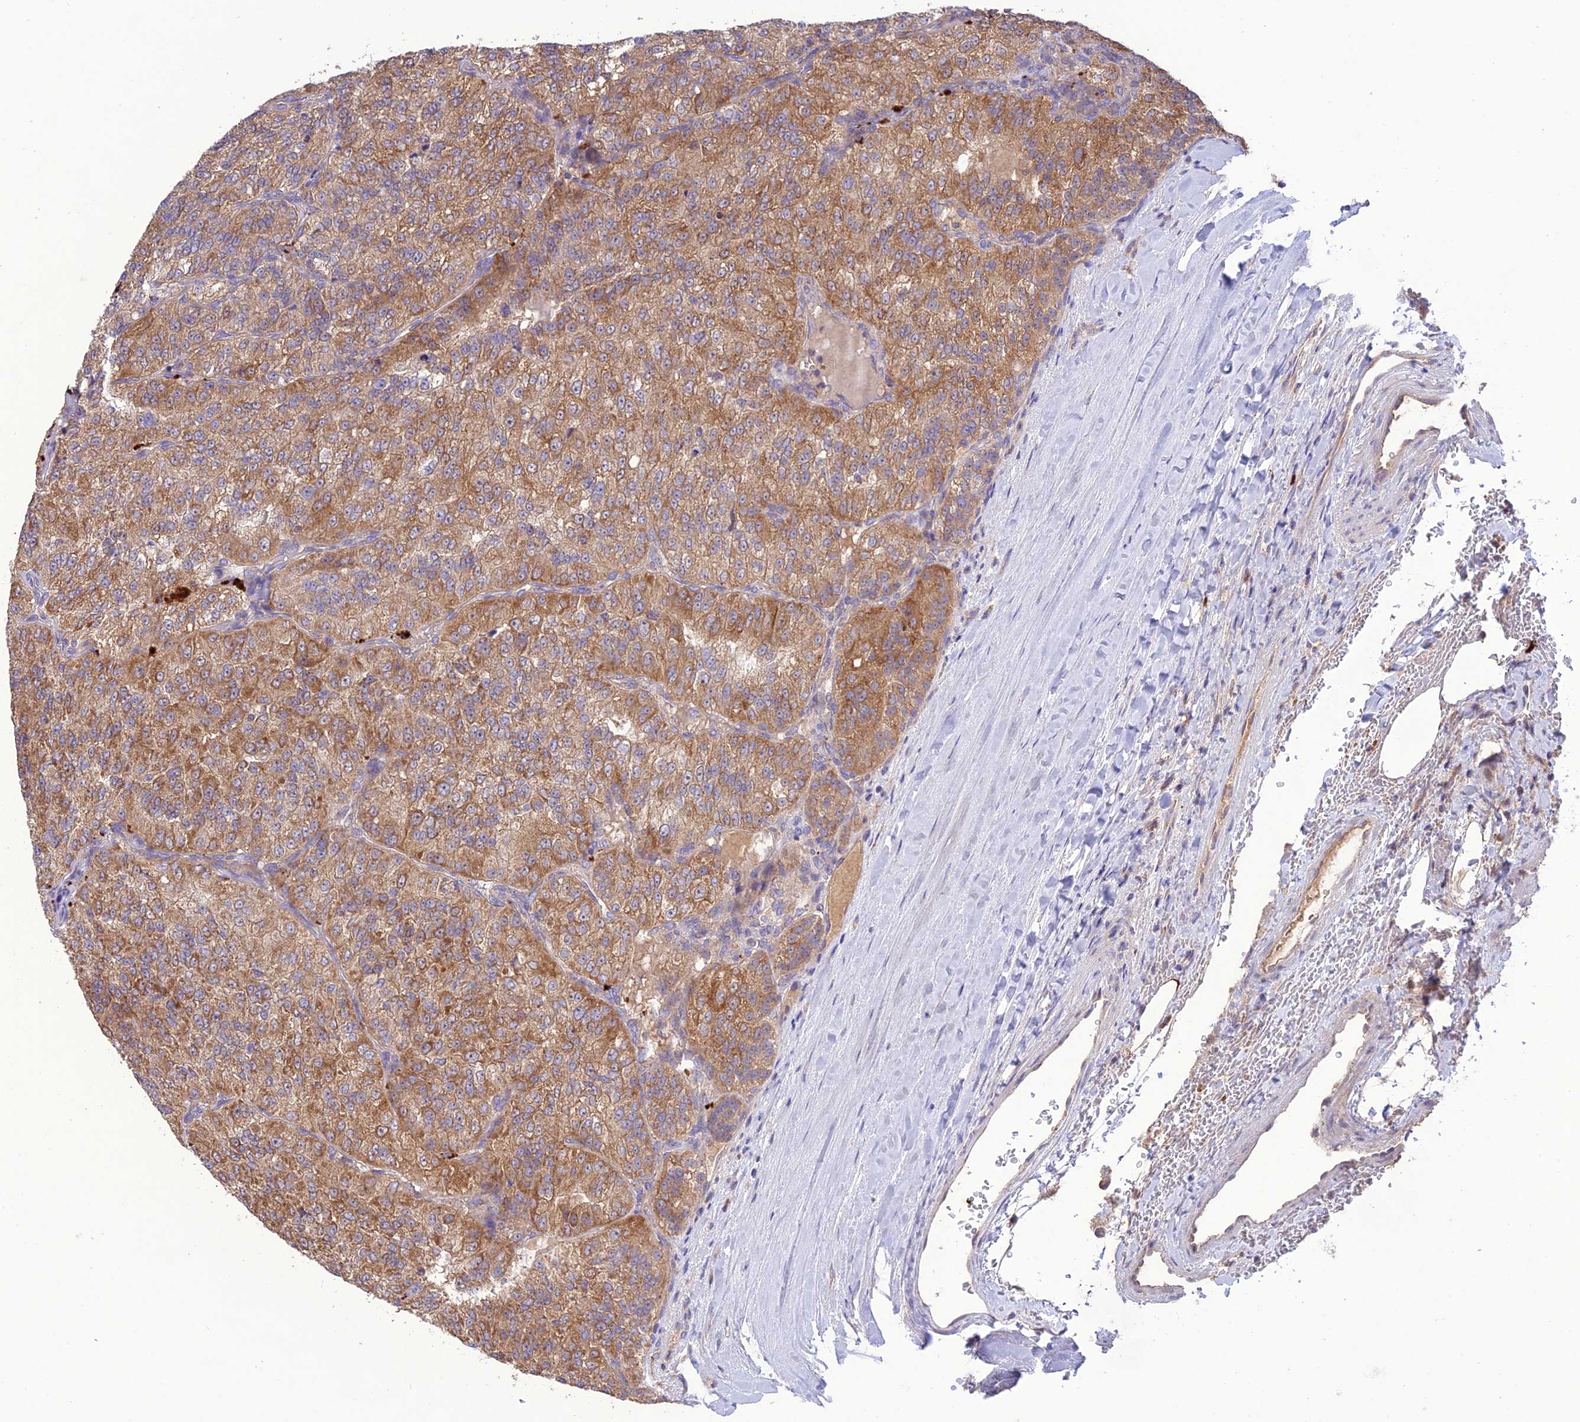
{"staining": {"intensity": "moderate", "quantity": ">75%", "location": "cytoplasmic/membranous"}, "tissue": "renal cancer", "cell_type": "Tumor cells", "image_type": "cancer", "snomed": [{"axis": "morphology", "description": "Adenocarcinoma, NOS"}, {"axis": "topography", "description": "Kidney"}], "caption": "Renal cancer (adenocarcinoma) stained with DAB IHC shows medium levels of moderate cytoplasmic/membranous positivity in about >75% of tumor cells.", "gene": "NDUFAF1", "patient": {"sex": "female", "age": 63}}